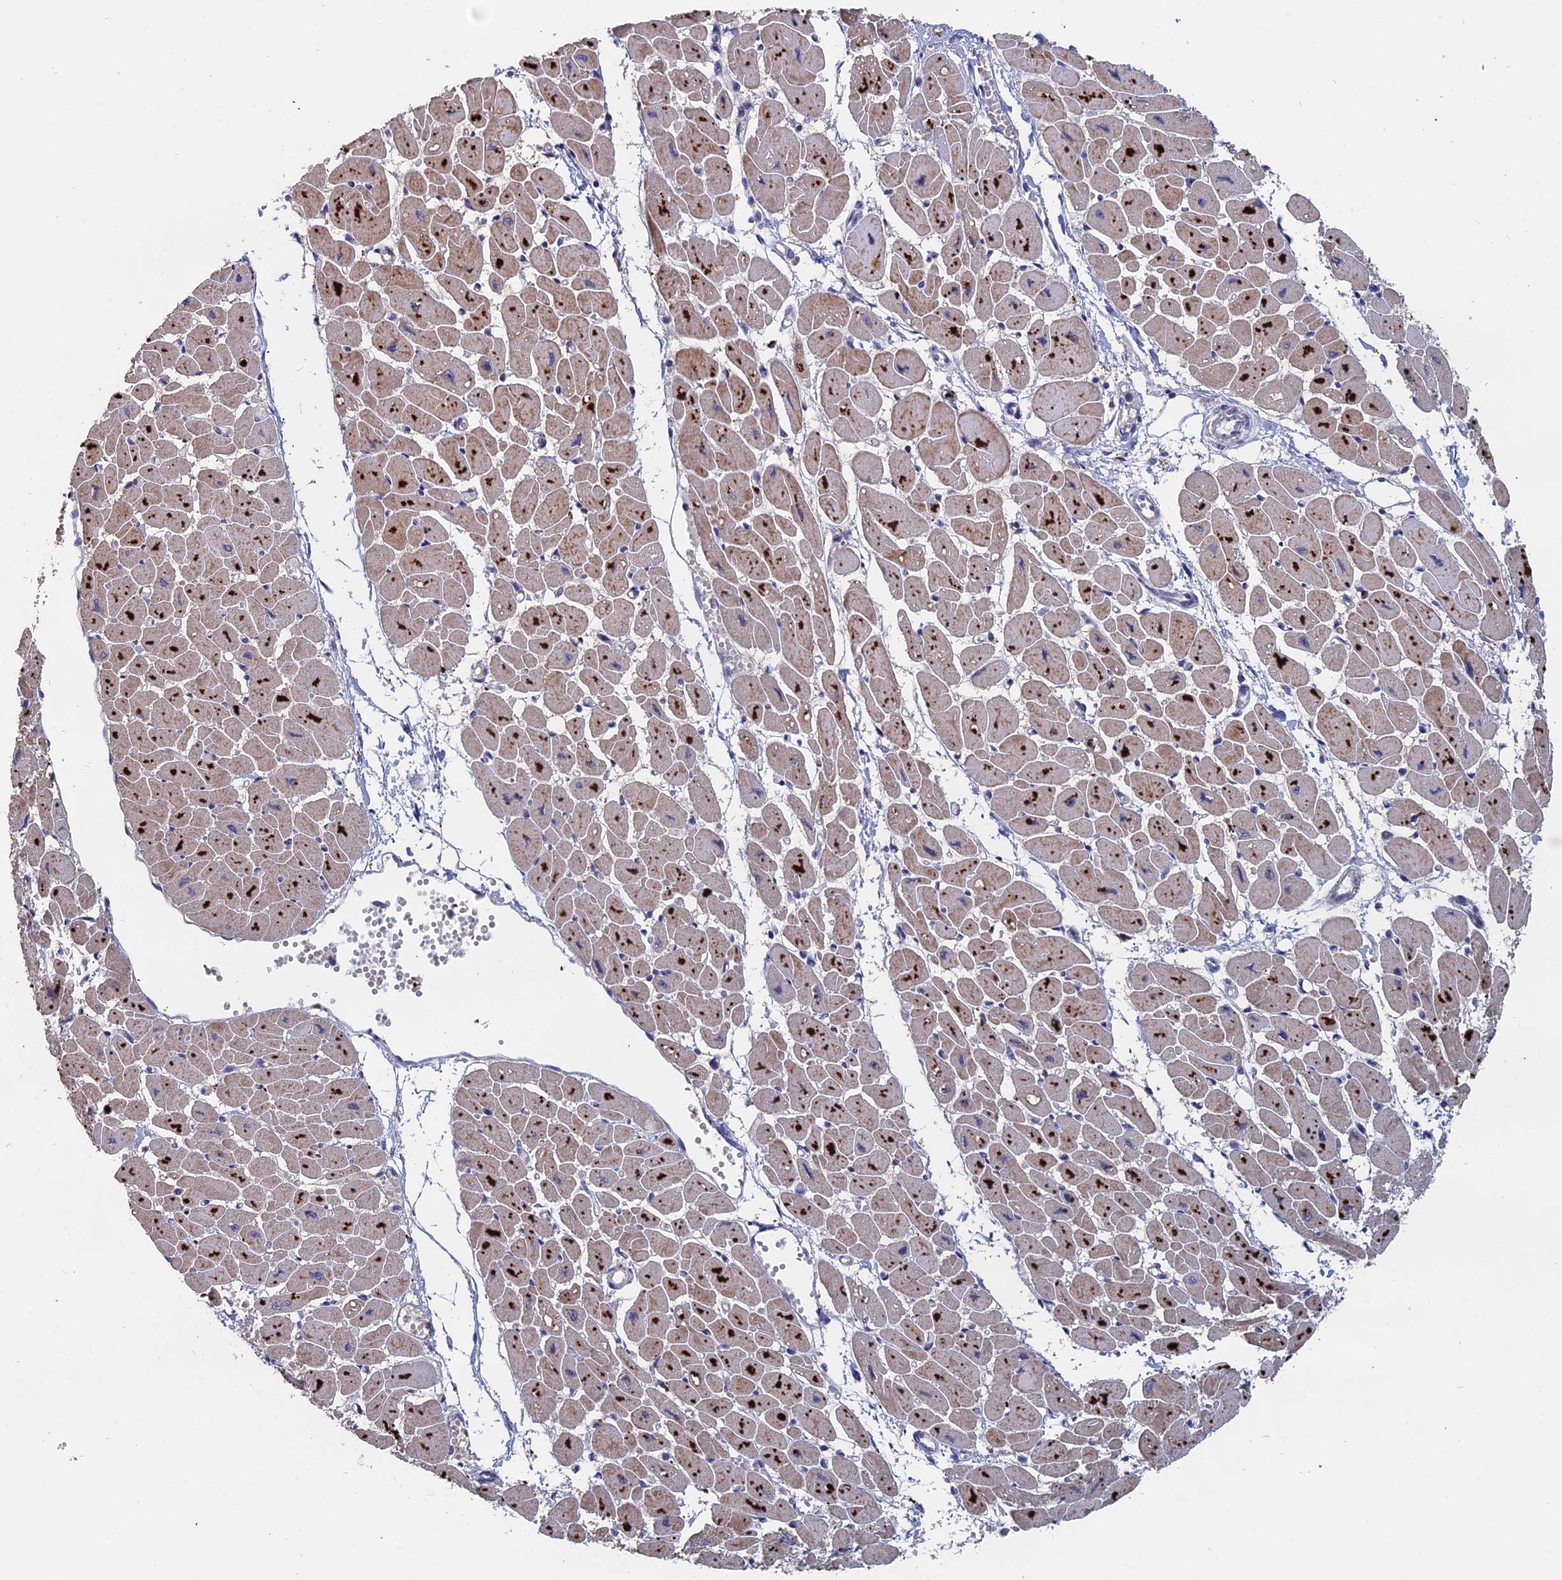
{"staining": {"intensity": "moderate", "quantity": "25%-75%", "location": "cytoplasmic/membranous"}, "tissue": "heart muscle", "cell_type": "Cardiomyocytes", "image_type": "normal", "snomed": [{"axis": "morphology", "description": "Normal tissue, NOS"}, {"axis": "topography", "description": "Heart"}], "caption": "Heart muscle stained with immunohistochemistry exhibits moderate cytoplasmic/membranous staining in about 25%-75% of cardiomyocytes. (brown staining indicates protein expression, while blue staining denotes nuclei).", "gene": "SLC33A1", "patient": {"sex": "female", "age": 54}}